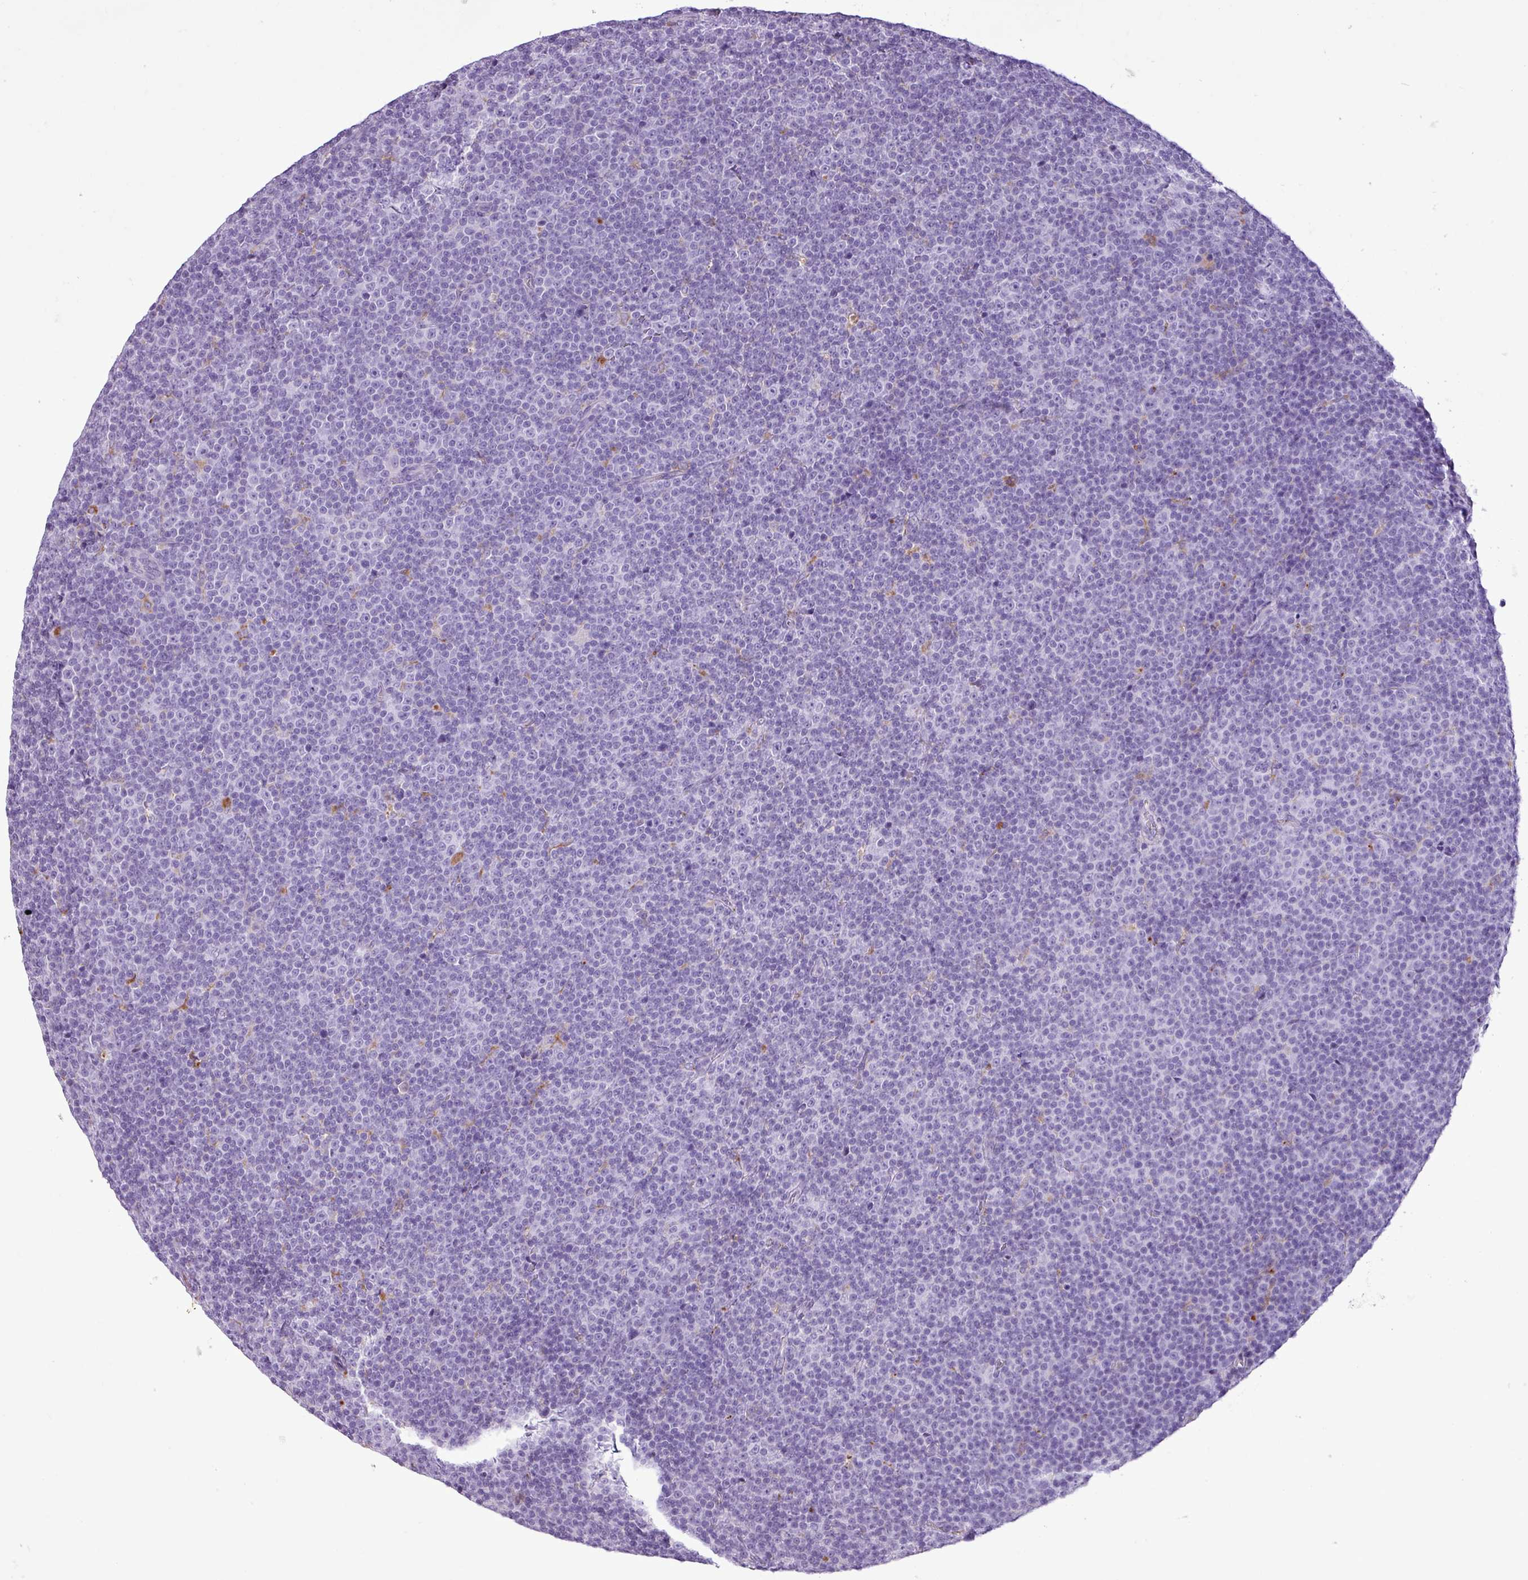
{"staining": {"intensity": "negative", "quantity": "none", "location": "none"}, "tissue": "lymphoma", "cell_type": "Tumor cells", "image_type": "cancer", "snomed": [{"axis": "morphology", "description": "Malignant lymphoma, non-Hodgkin's type, Low grade"}, {"axis": "topography", "description": "Lymph node"}], "caption": "High magnification brightfield microscopy of low-grade malignant lymphoma, non-Hodgkin's type stained with DAB (3,3'-diaminobenzidine) (brown) and counterstained with hematoxylin (blue): tumor cells show no significant expression.", "gene": "TMEM200C", "patient": {"sex": "female", "age": 67}}